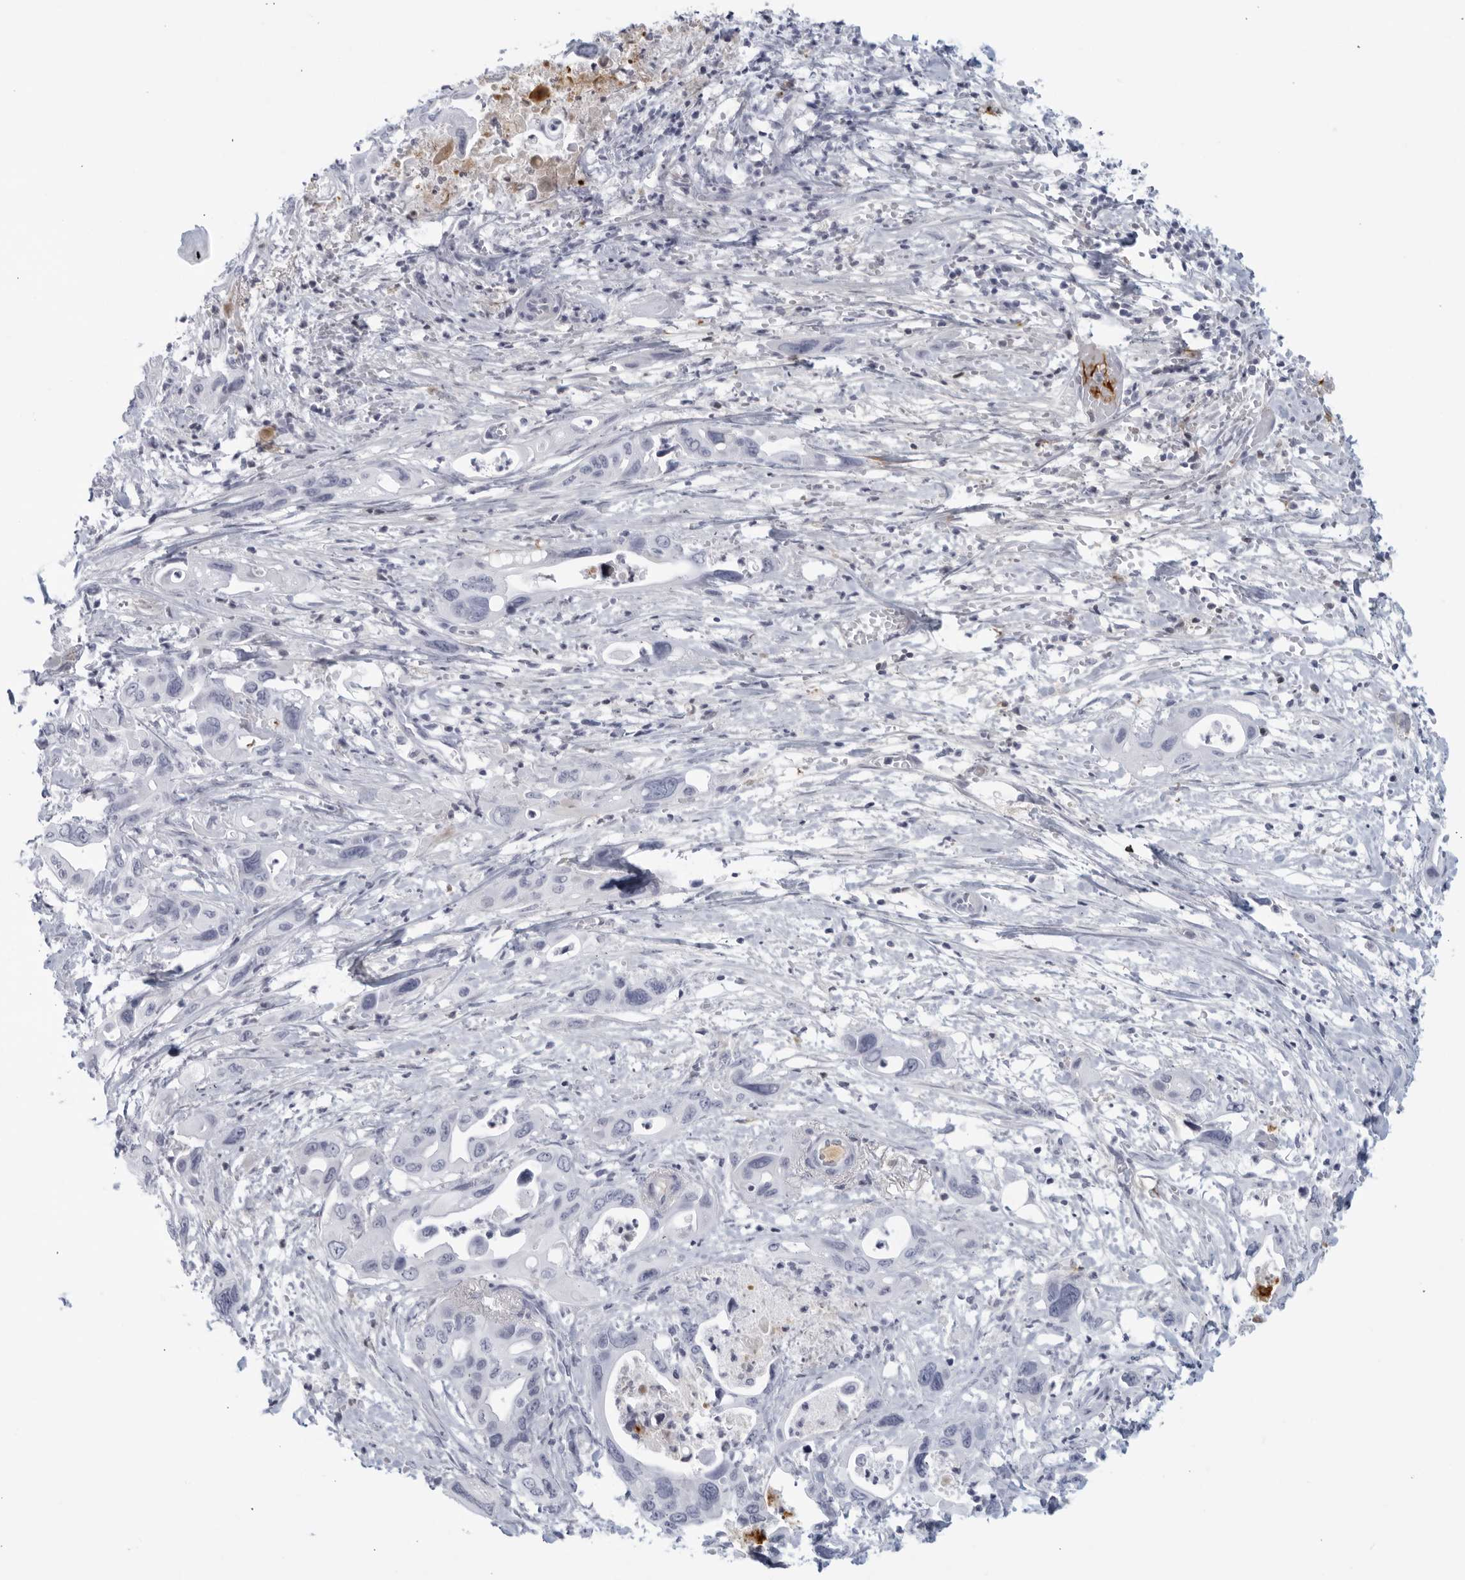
{"staining": {"intensity": "negative", "quantity": "none", "location": "none"}, "tissue": "pancreatic cancer", "cell_type": "Tumor cells", "image_type": "cancer", "snomed": [{"axis": "morphology", "description": "Adenocarcinoma, NOS"}, {"axis": "topography", "description": "Pancreas"}], "caption": "DAB immunohistochemical staining of pancreatic cancer (adenocarcinoma) displays no significant staining in tumor cells.", "gene": "FGG", "patient": {"sex": "male", "age": 66}}